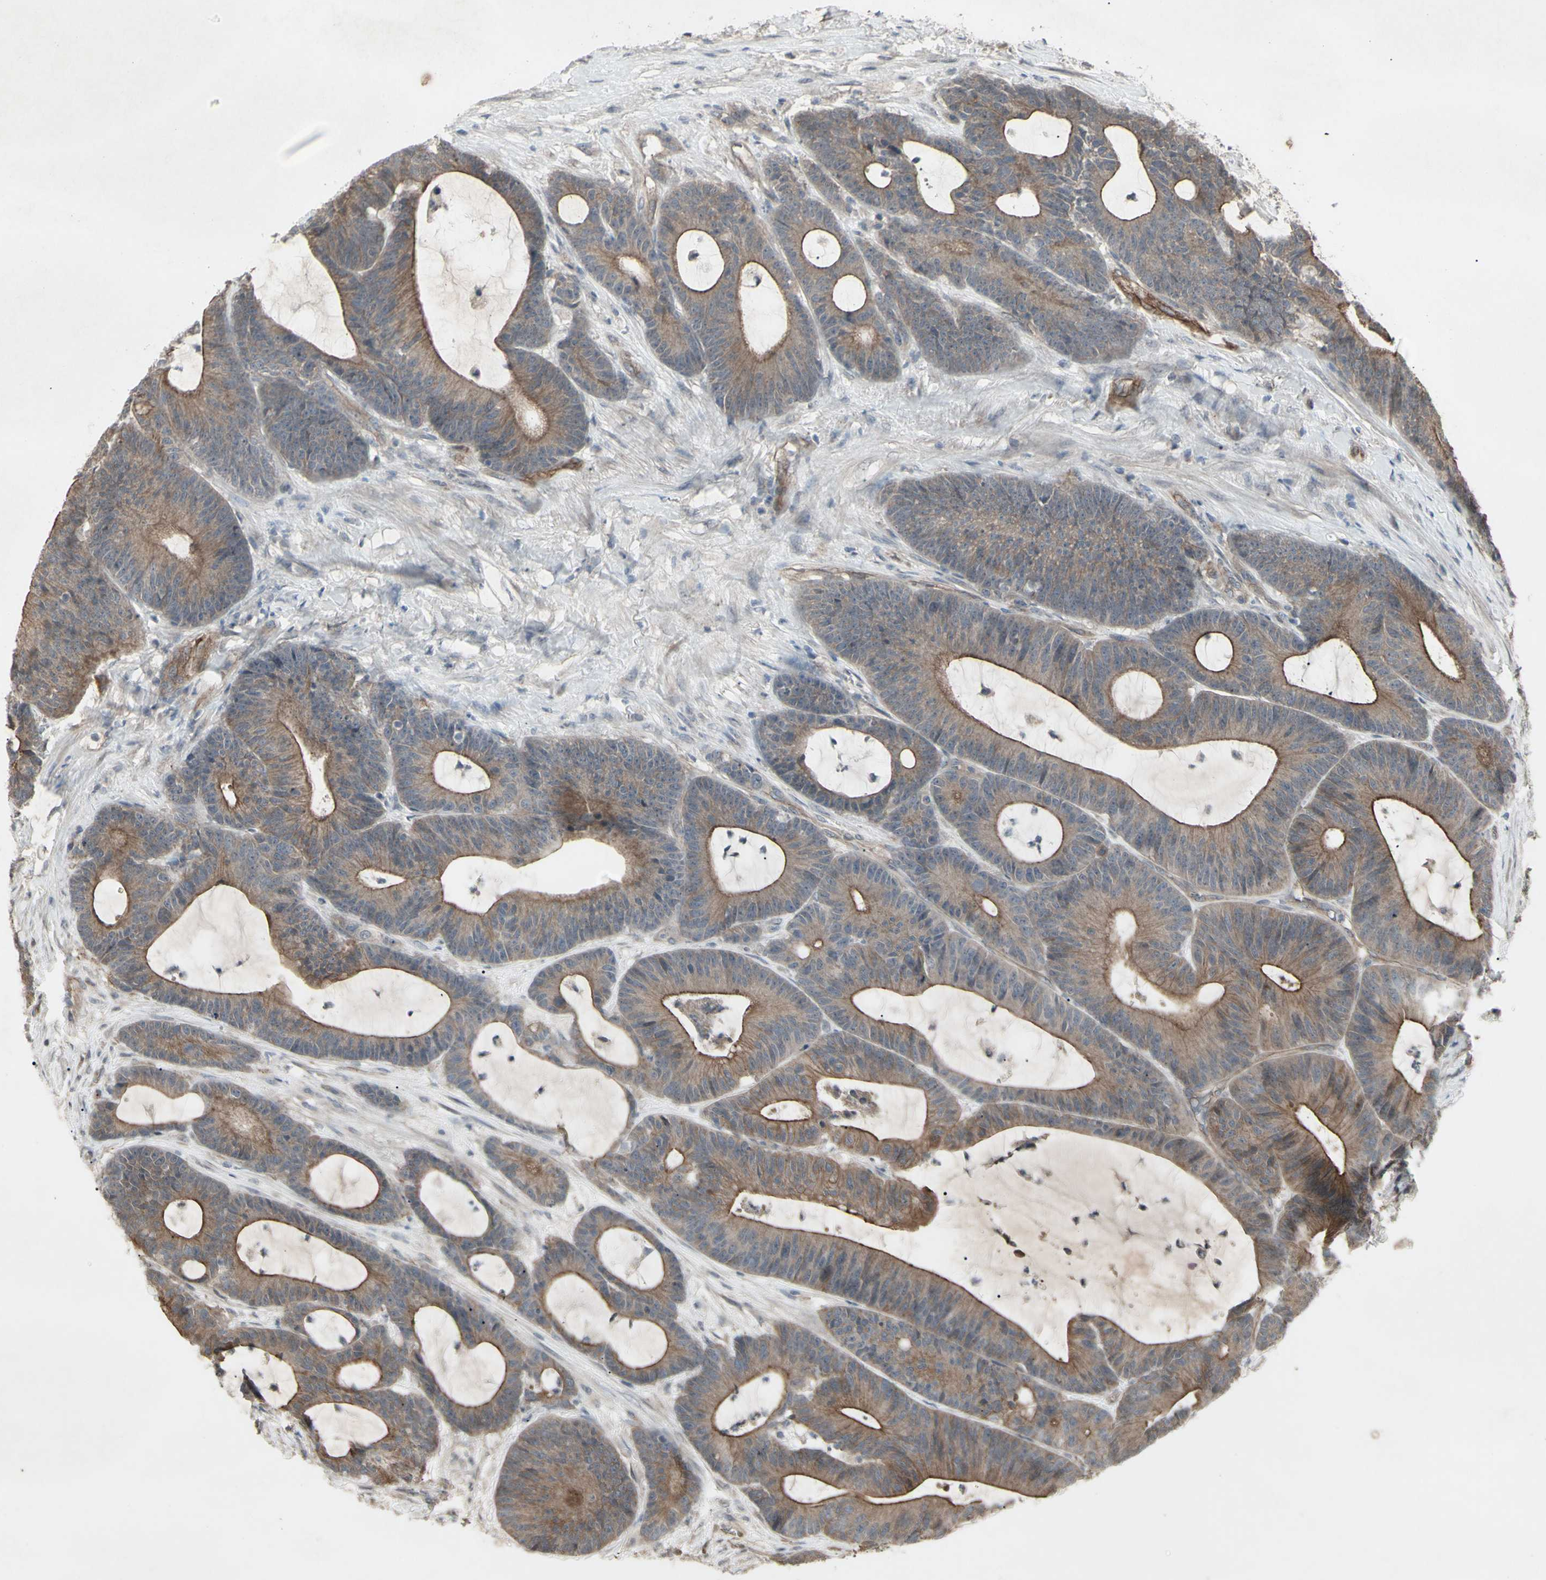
{"staining": {"intensity": "moderate", "quantity": ">75%", "location": "cytoplasmic/membranous"}, "tissue": "colorectal cancer", "cell_type": "Tumor cells", "image_type": "cancer", "snomed": [{"axis": "morphology", "description": "Adenocarcinoma, NOS"}, {"axis": "topography", "description": "Colon"}], "caption": "Immunohistochemistry micrograph of neoplastic tissue: colorectal cancer stained using immunohistochemistry shows medium levels of moderate protein expression localized specifically in the cytoplasmic/membranous of tumor cells, appearing as a cytoplasmic/membranous brown color.", "gene": "JAG1", "patient": {"sex": "female", "age": 84}}